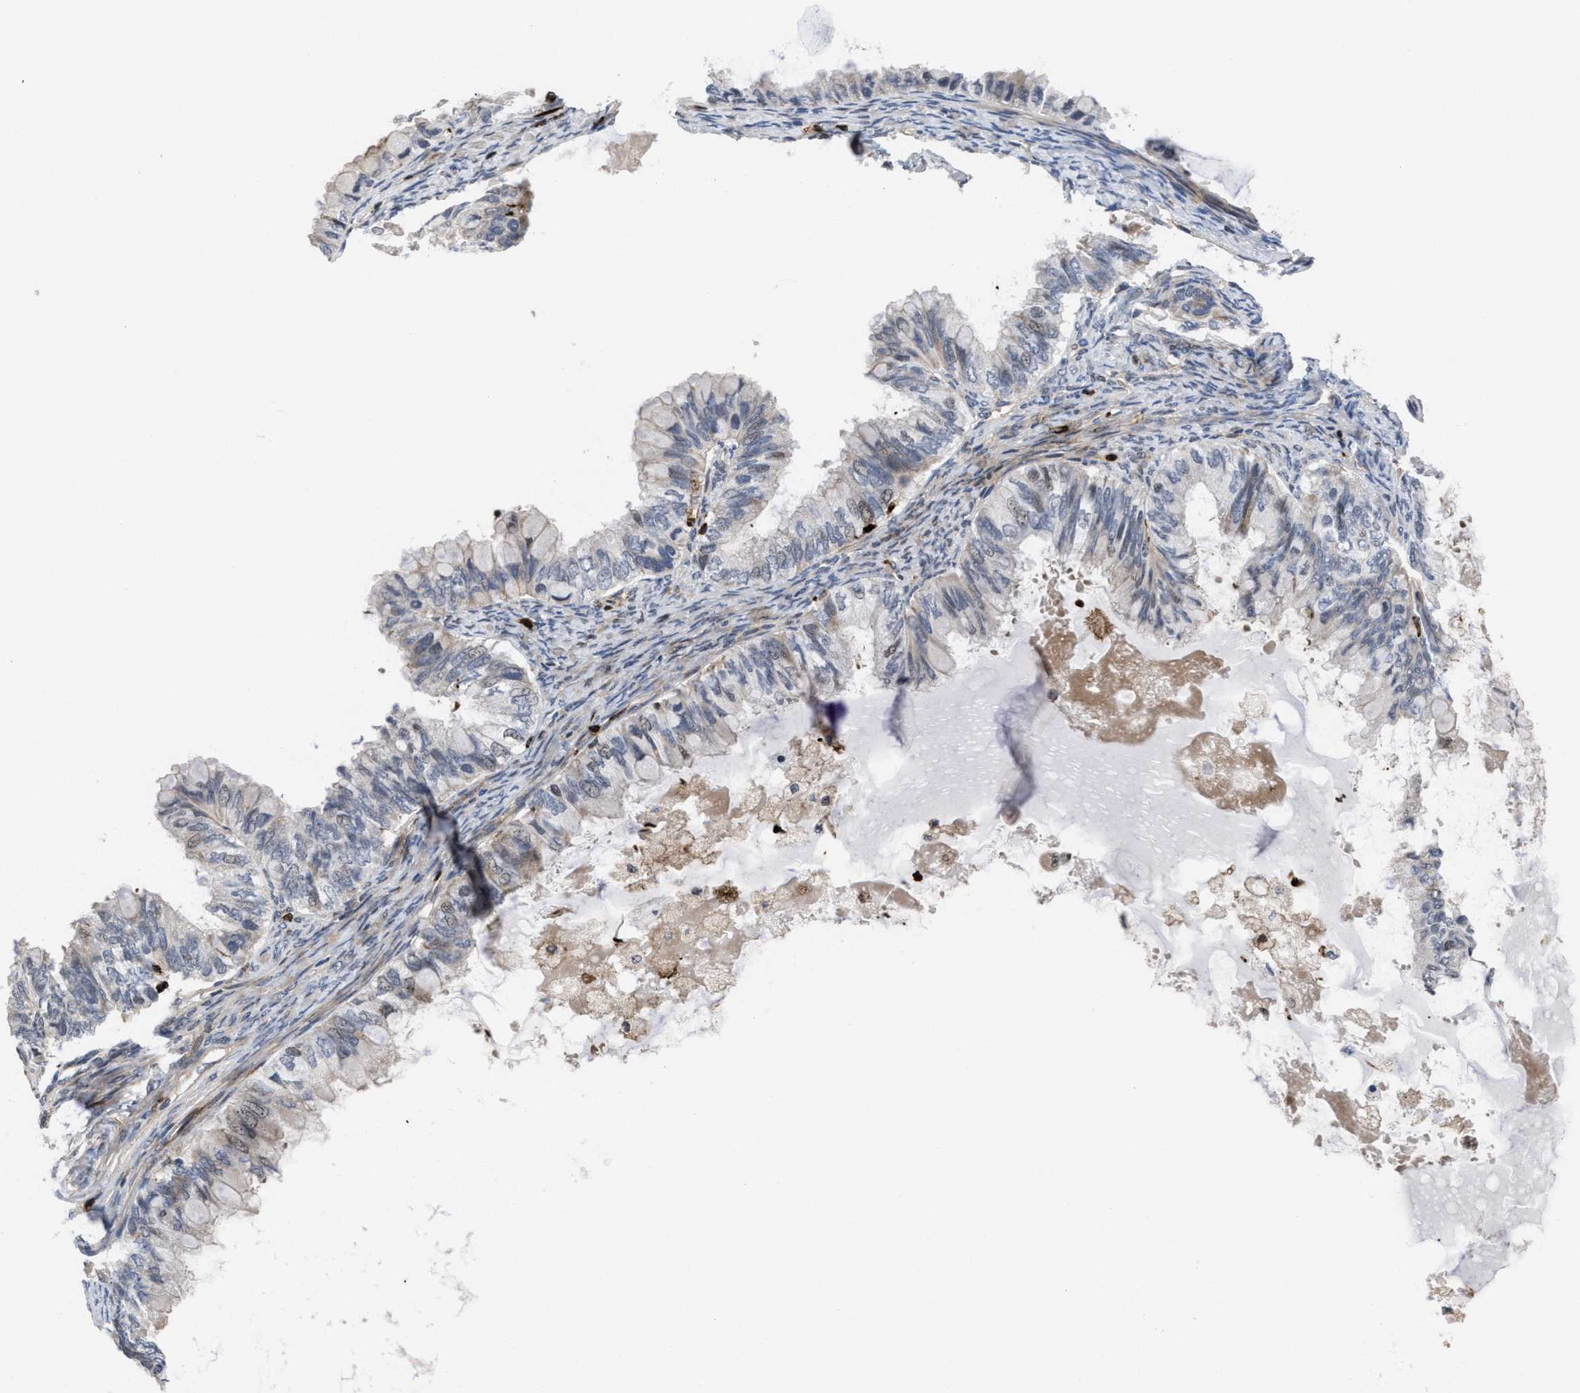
{"staining": {"intensity": "weak", "quantity": "<25%", "location": "cytoplasmic/membranous"}, "tissue": "ovarian cancer", "cell_type": "Tumor cells", "image_type": "cancer", "snomed": [{"axis": "morphology", "description": "Cystadenocarcinoma, mucinous, NOS"}, {"axis": "topography", "description": "Ovary"}], "caption": "Protein analysis of mucinous cystadenocarcinoma (ovarian) reveals no significant expression in tumor cells.", "gene": "PTPRE", "patient": {"sex": "female", "age": 80}}